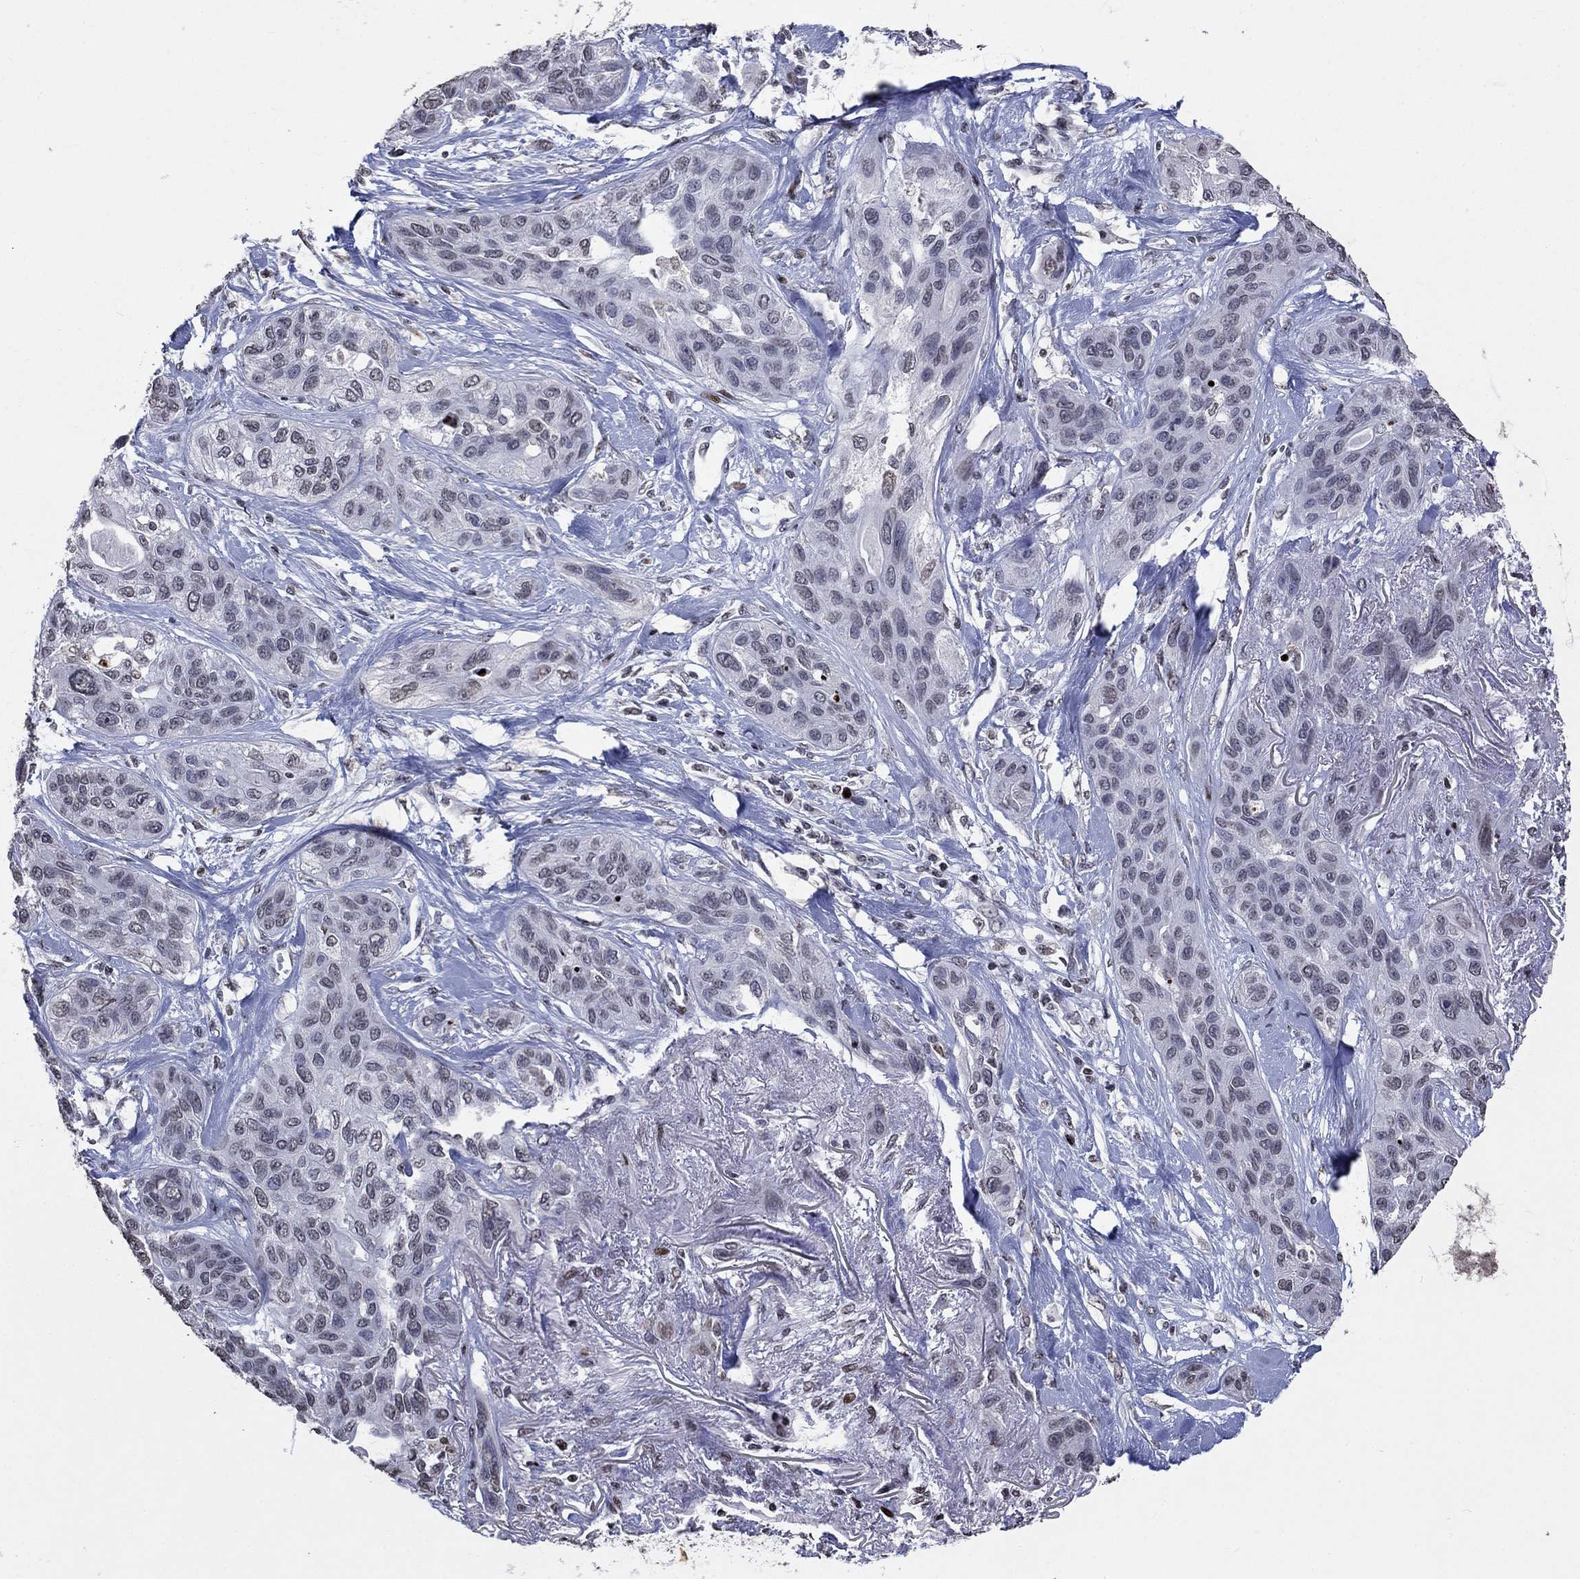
{"staining": {"intensity": "negative", "quantity": "none", "location": "none"}, "tissue": "lung cancer", "cell_type": "Tumor cells", "image_type": "cancer", "snomed": [{"axis": "morphology", "description": "Squamous cell carcinoma, NOS"}, {"axis": "topography", "description": "Lung"}], "caption": "This is an IHC histopathology image of human lung squamous cell carcinoma. There is no positivity in tumor cells.", "gene": "SRSF3", "patient": {"sex": "female", "age": 70}}